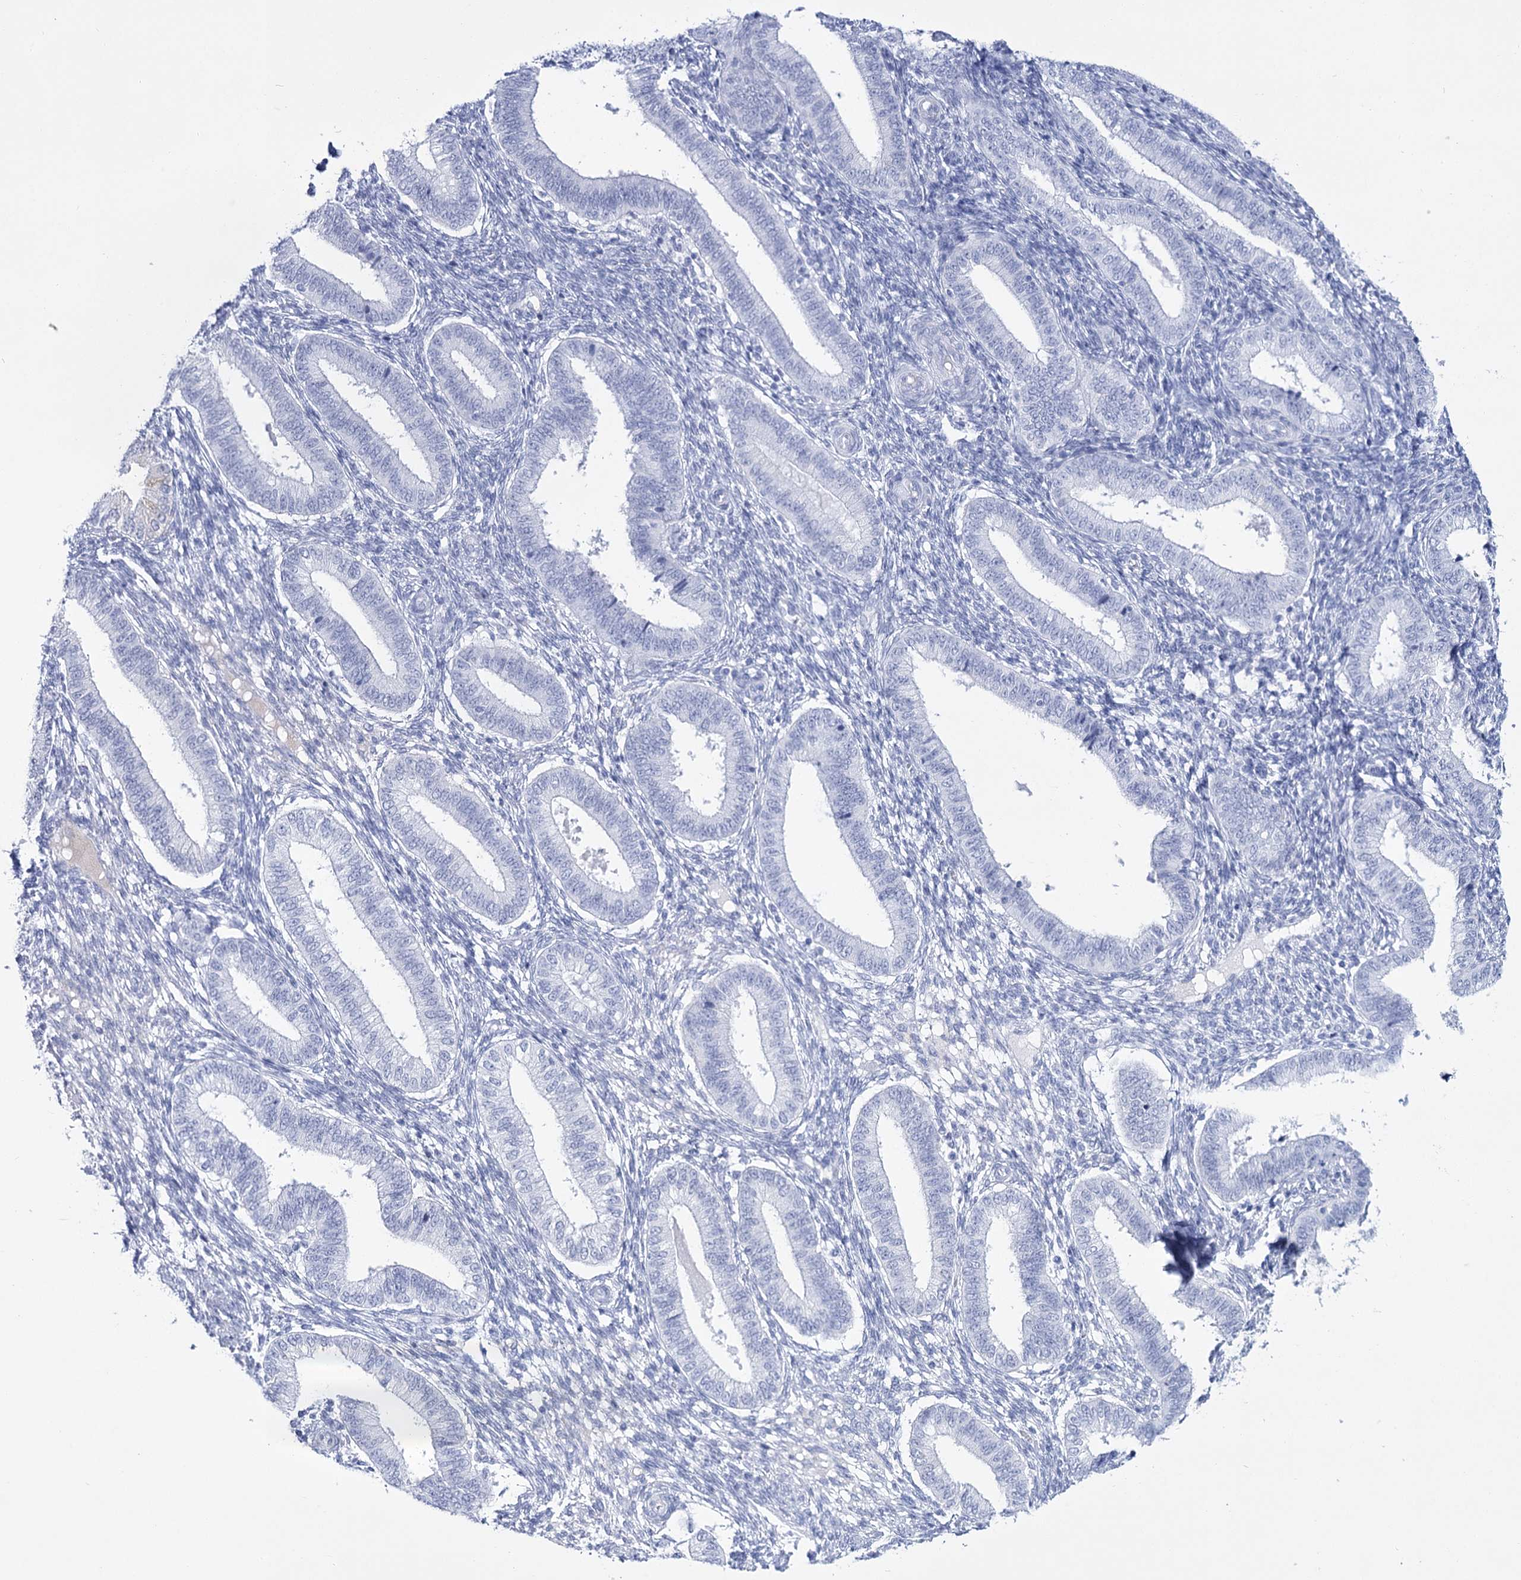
{"staining": {"intensity": "negative", "quantity": "none", "location": "none"}, "tissue": "endometrium", "cell_type": "Cells in endometrial stroma", "image_type": "normal", "snomed": [{"axis": "morphology", "description": "Normal tissue, NOS"}, {"axis": "topography", "description": "Endometrium"}], "caption": "The IHC micrograph has no significant staining in cells in endometrial stroma of endometrium. The staining is performed using DAB brown chromogen with nuclei counter-stained in using hematoxylin.", "gene": "RNF186", "patient": {"sex": "female", "age": 39}}